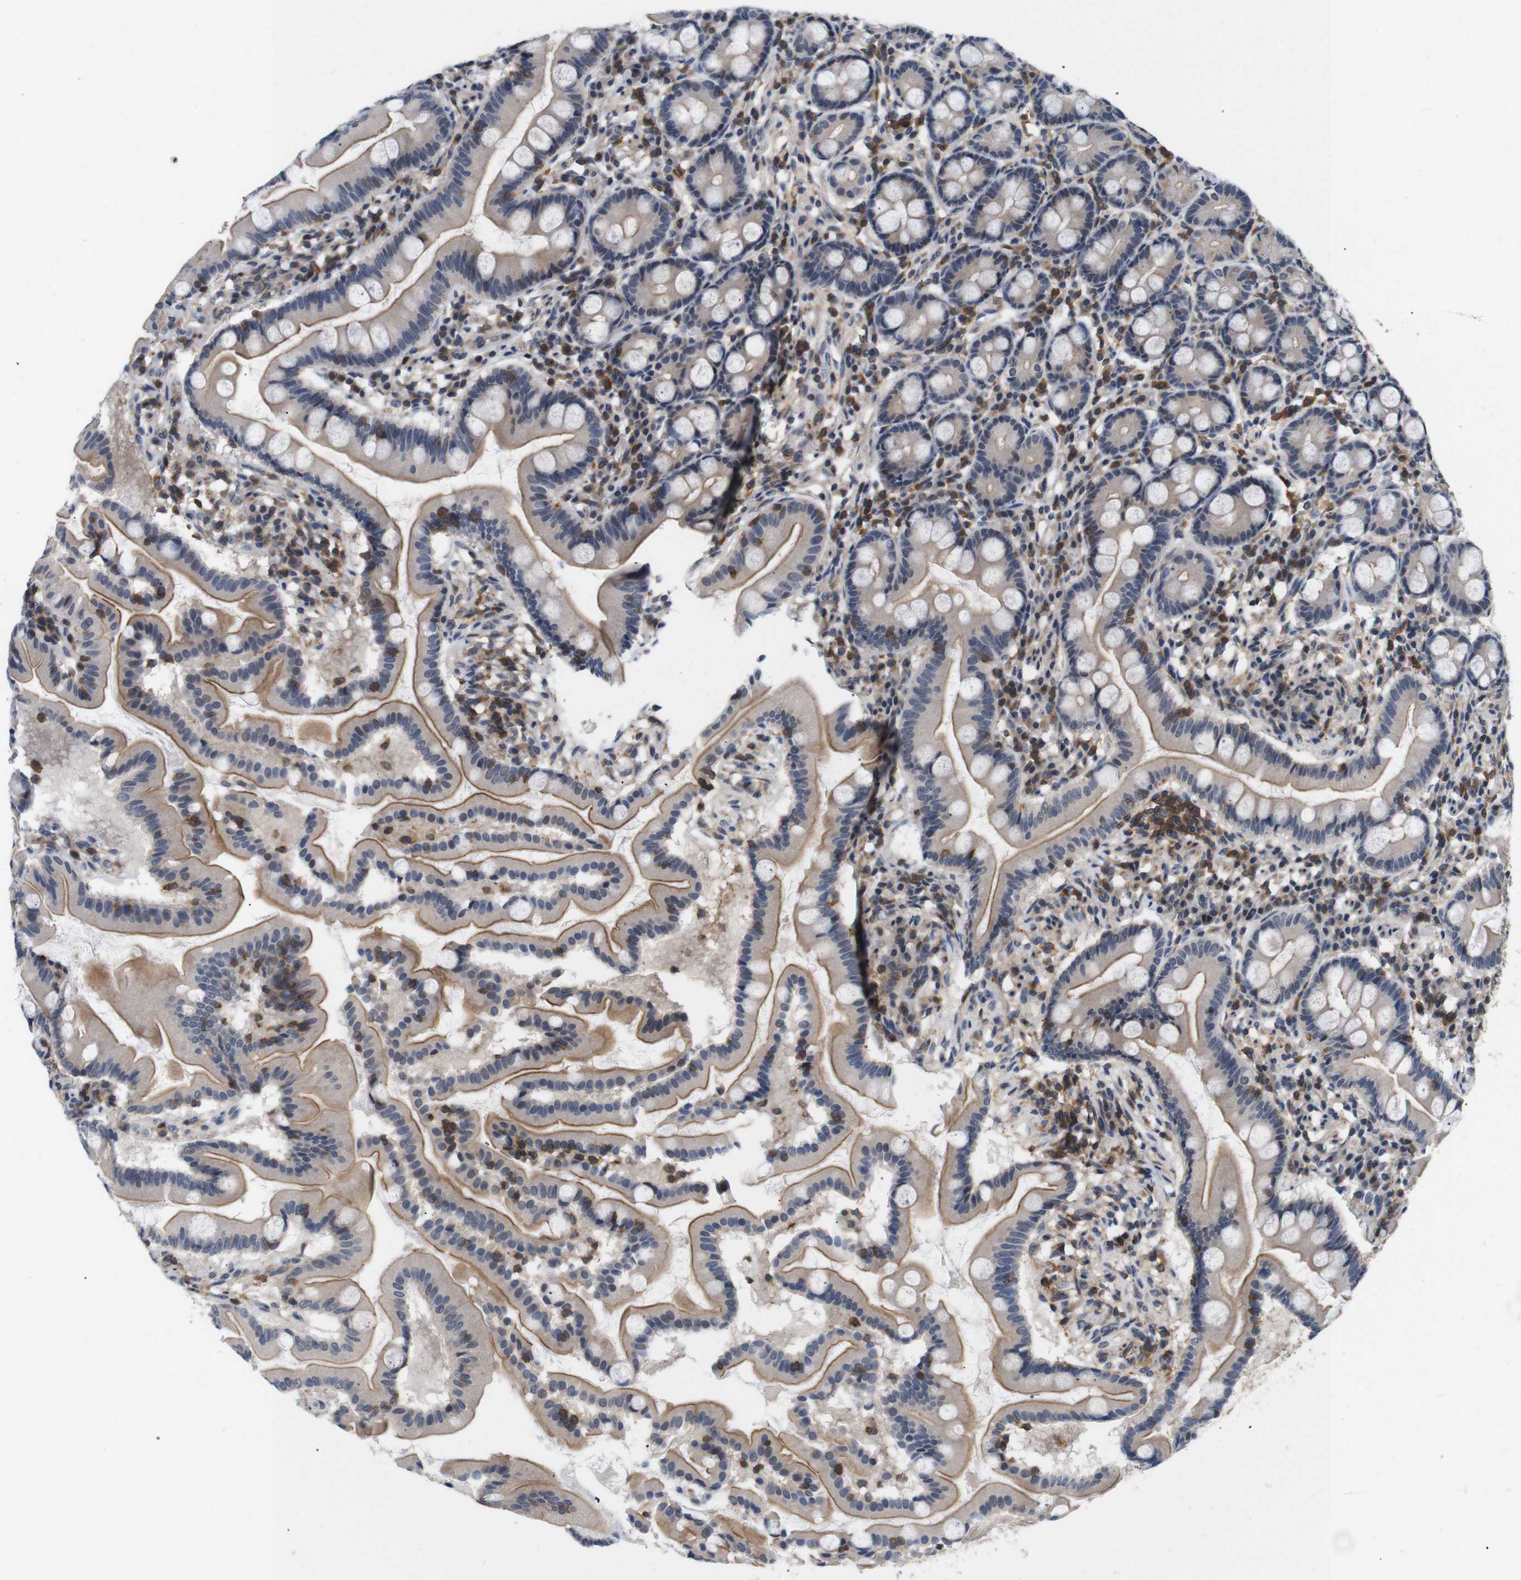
{"staining": {"intensity": "moderate", "quantity": "<25%", "location": "cytoplasmic/membranous"}, "tissue": "duodenum", "cell_type": "Glandular cells", "image_type": "normal", "snomed": [{"axis": "morphology", "description": "Normal tissue, NOS"}, {"axis": "topography", "description": "Duodenum"}], "caption": "Immunohistochemical staining of benign duodenum shows moderate cytoplasmic/membranous protein positivity in about <25% of glandular cells. Nuclei are stained in blue.", "gene": "BRWD3", "patient": {"sex": "male", "age": 50}}